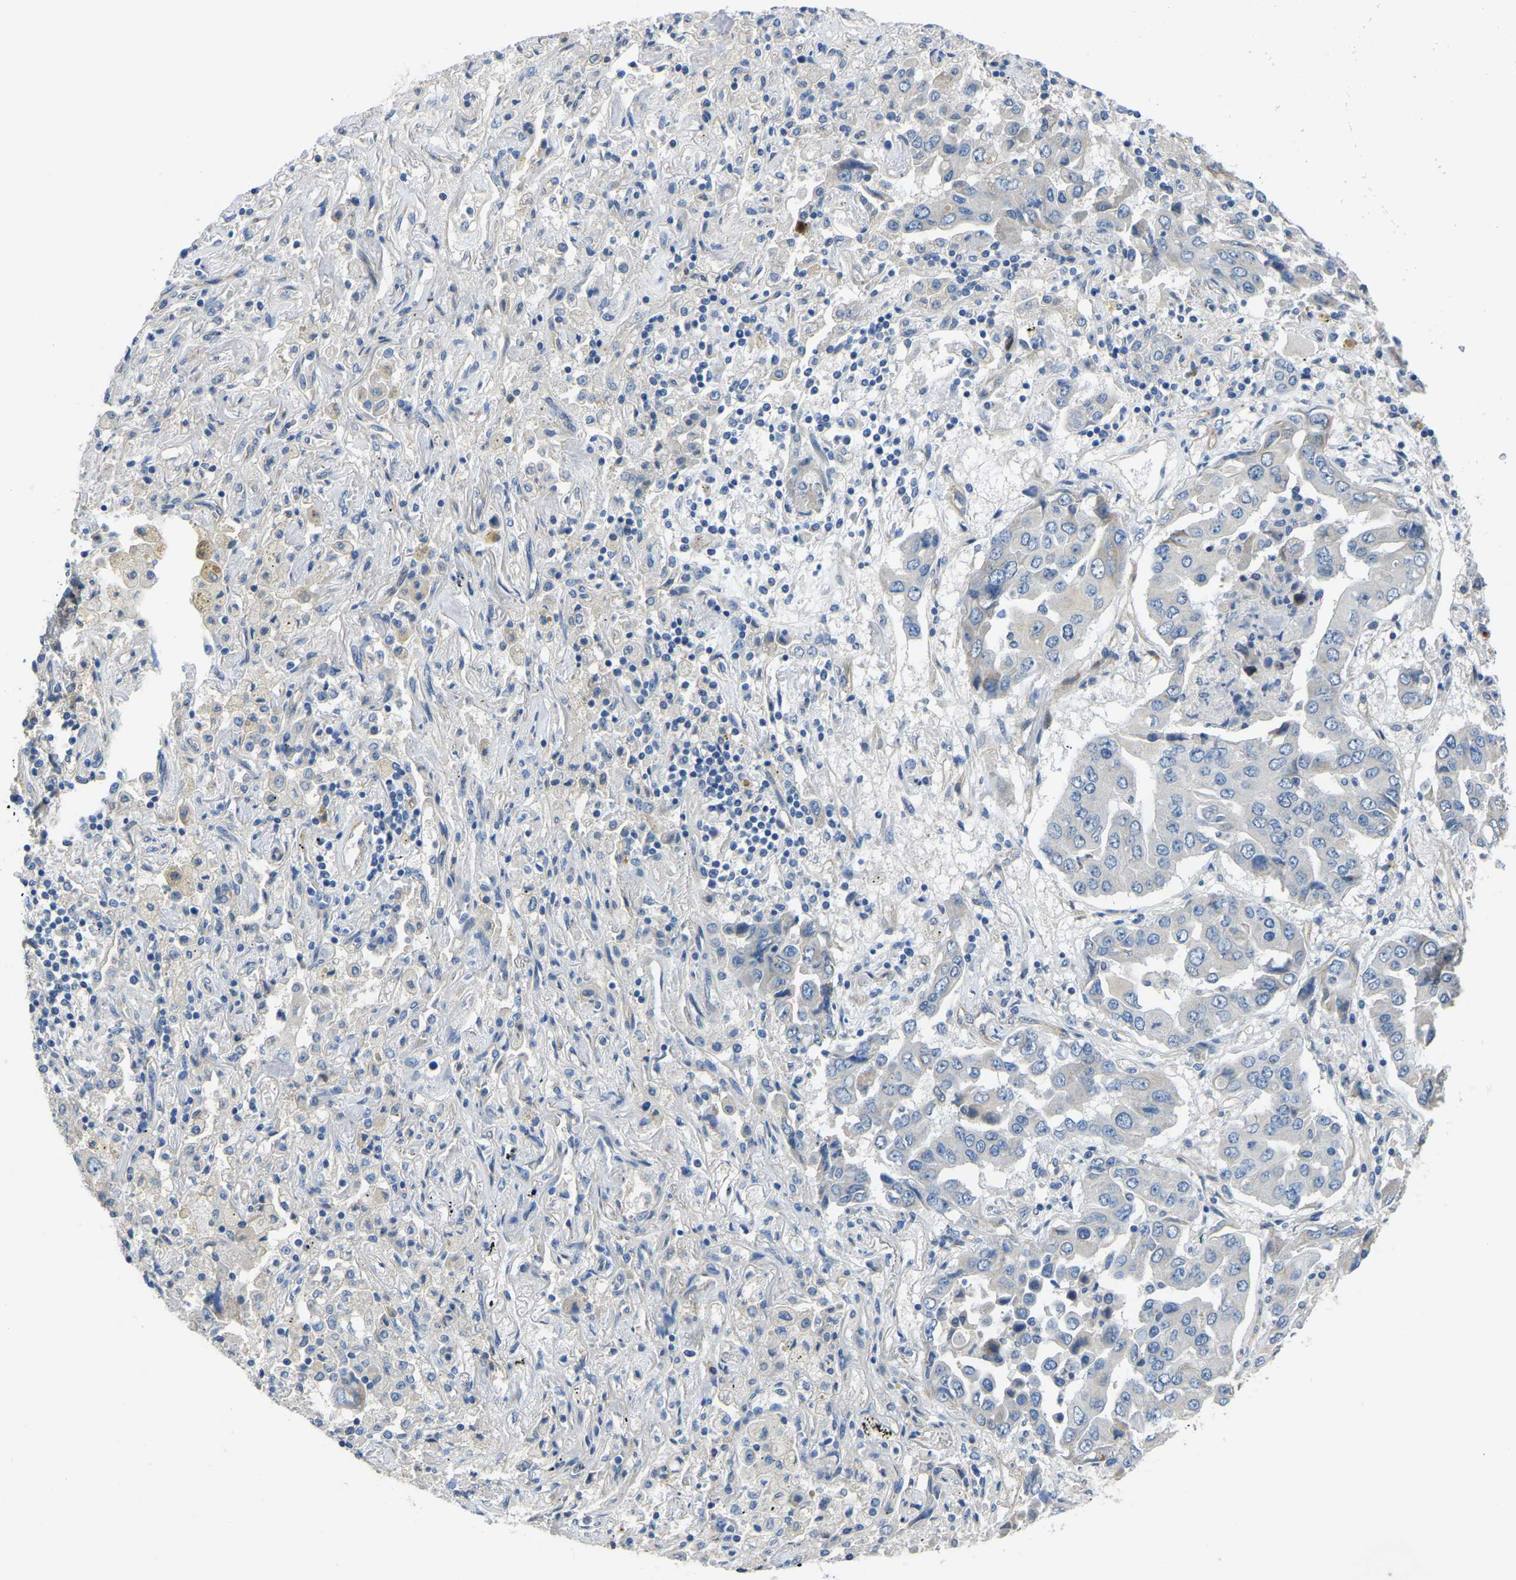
{"staining": {"intensity": "negative", "quantity": "none", "location": "none"}, "tissue": "lung cancer", "cell_type": "Tumor cells", "image_type": "cancer", "snomed": [{"axis": "morphology", "description": "Adenocarcinoma, NOS"}, {"axis": "topography", "description": "Lung"}], "caption": "Immunohistochemistry (IHC) of human lung adenocarcinoma exhibits no positivity in tumor cells.", "gene": "HIGD2B", "patient": {"sex": "female", "age": 65}}